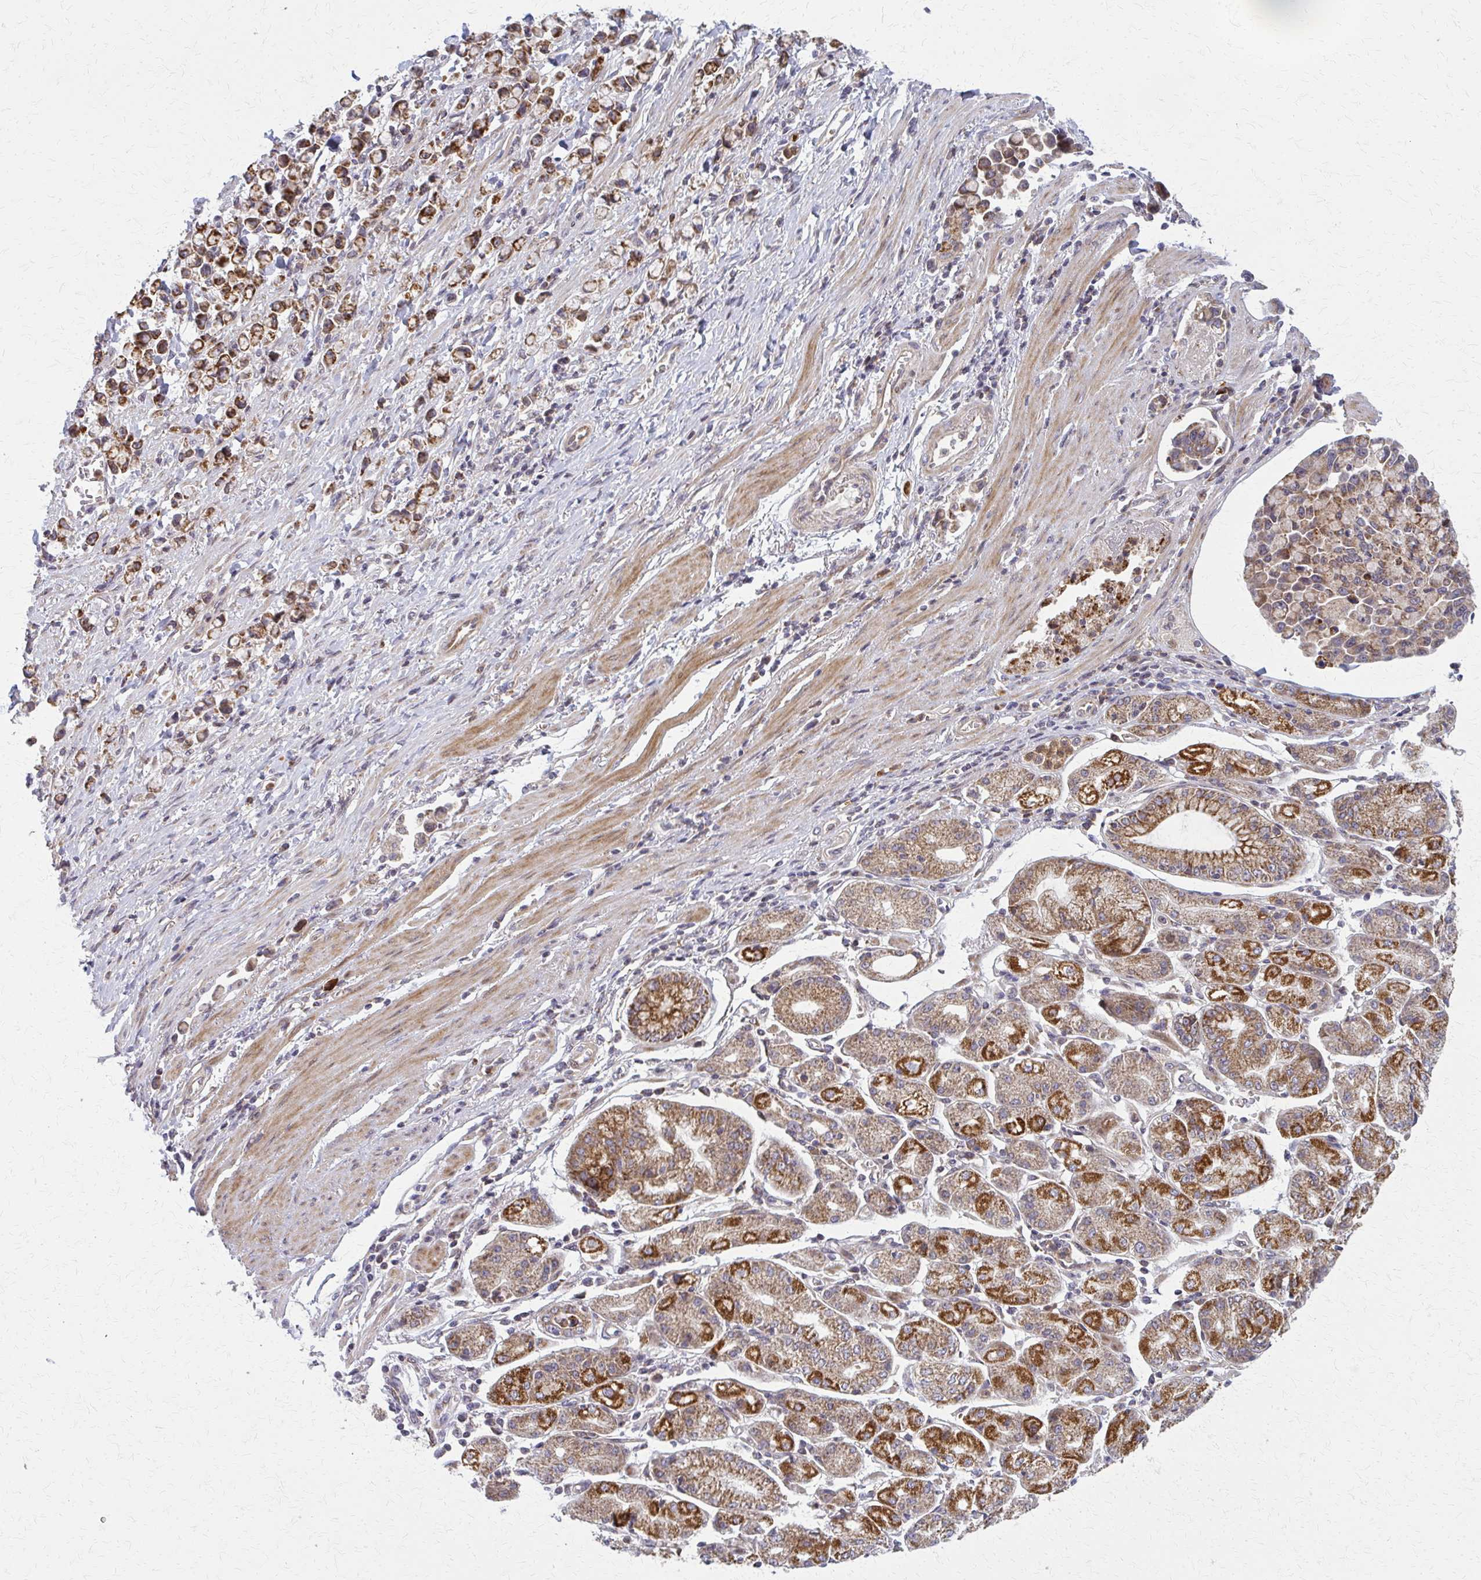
{"staining": {"intensity": "strong", "quantity": ">75%", "location": "cytoplasmic/membranous"}, "tissue": "stomach cancer", "cell_type": "Tumor cells", "image_type": "cancer", "snomed": [{"axis": "morphology", "description": "Adenocarcinoma, NOS"}, {"axis": "topography", "description": "Stomach"}], "caption": "Stomach cancer (adenocarcinoma) stained with immunohistochemistry demonstrates strong cytoplasmic/membranous expression in approximately >75% of tumor cells.", "gene": "MCCC1", "patient": {"sex": "female", "age": 81}}